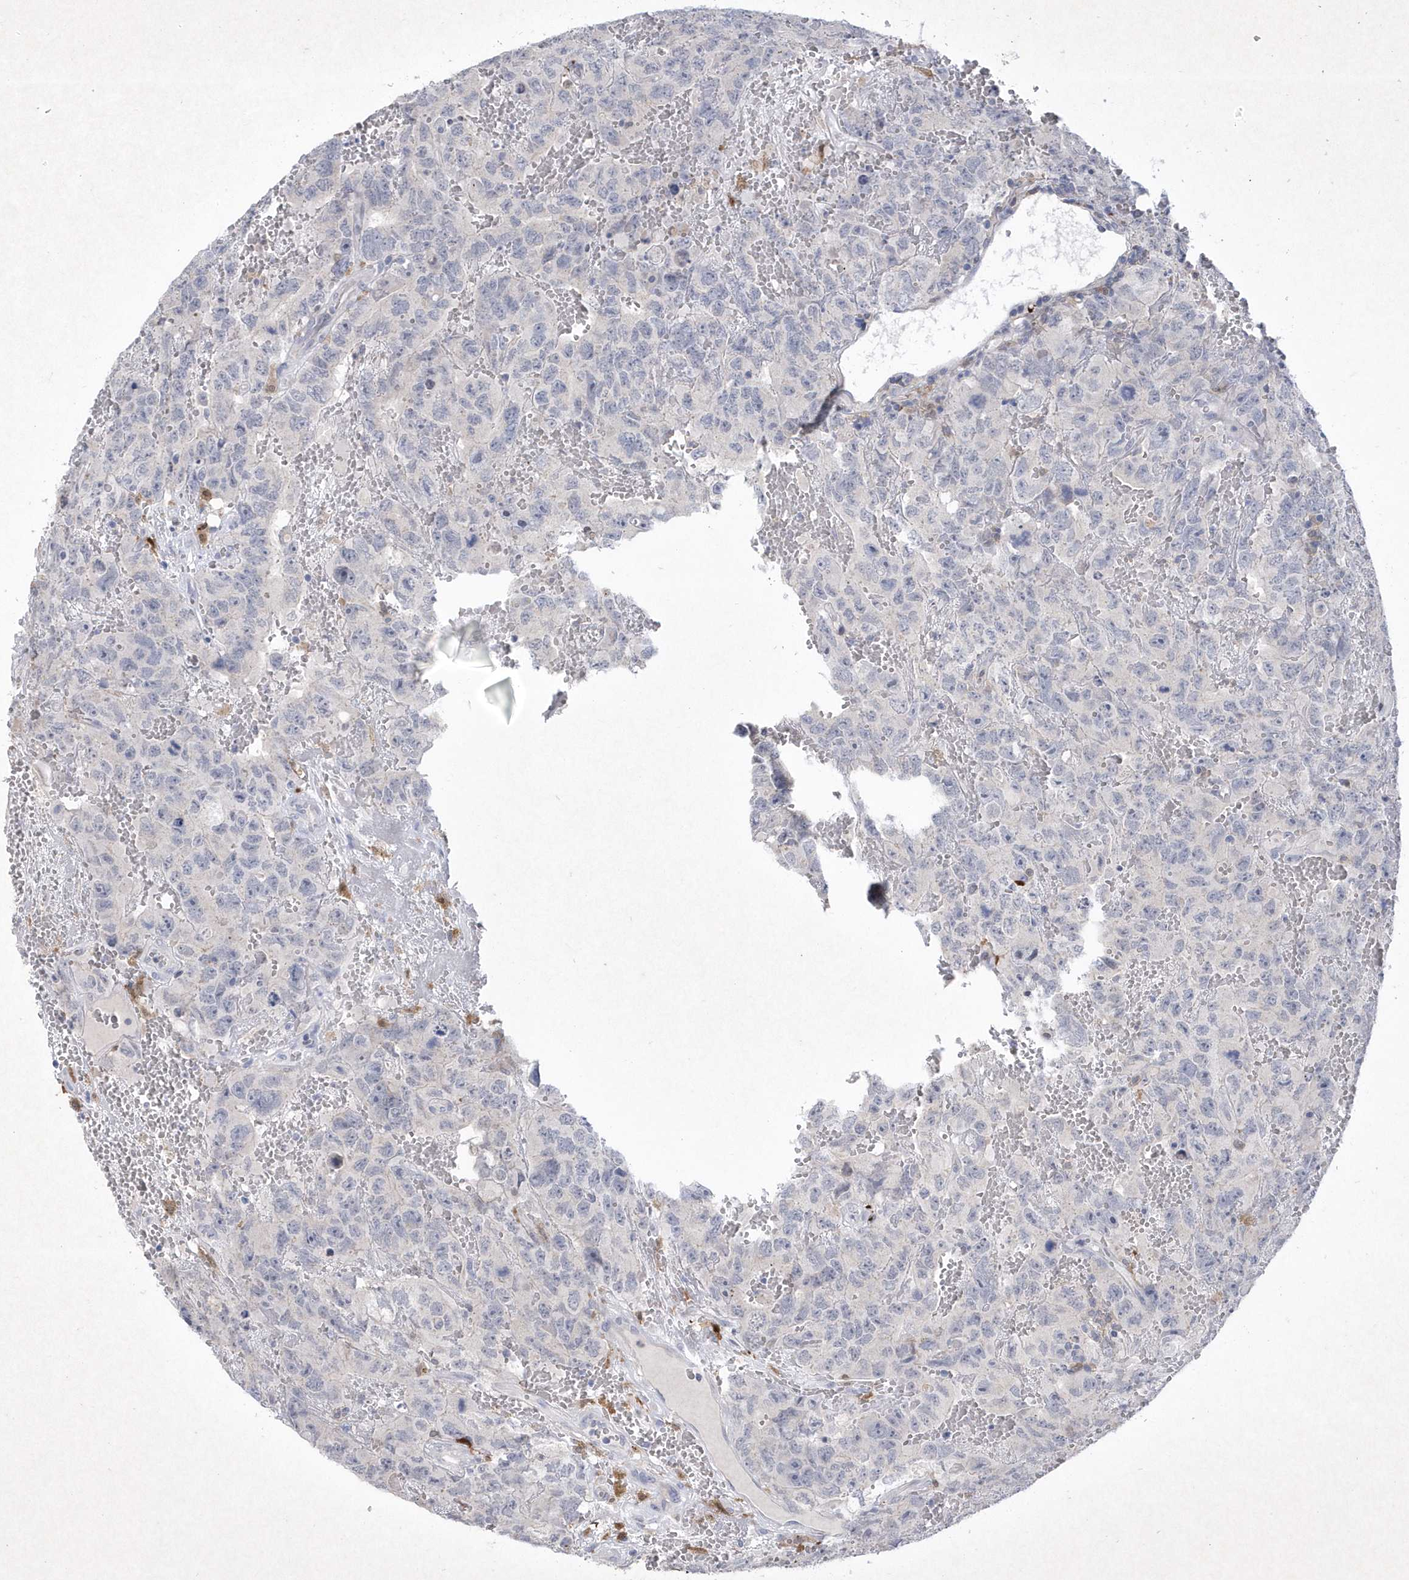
{"staining": {"intensity": "negative", "quantity": "none", "location": "none"}, "tissue": "testis cancer", "cell_type": "Tumor cells", "image_type": "cancer", "snomed": [{"axis": "morphology", "description": "Carcinoma, Embryonal, NOS"}, {"axis": "topography", "description": "Testis"}], "caption": "This is an IHC photomicrograph of human testis embryonal carcinoma. There is no expression in tumor cells.", "gene": "BHLHA15", "patient": {"sex": "male", "age": 45}}